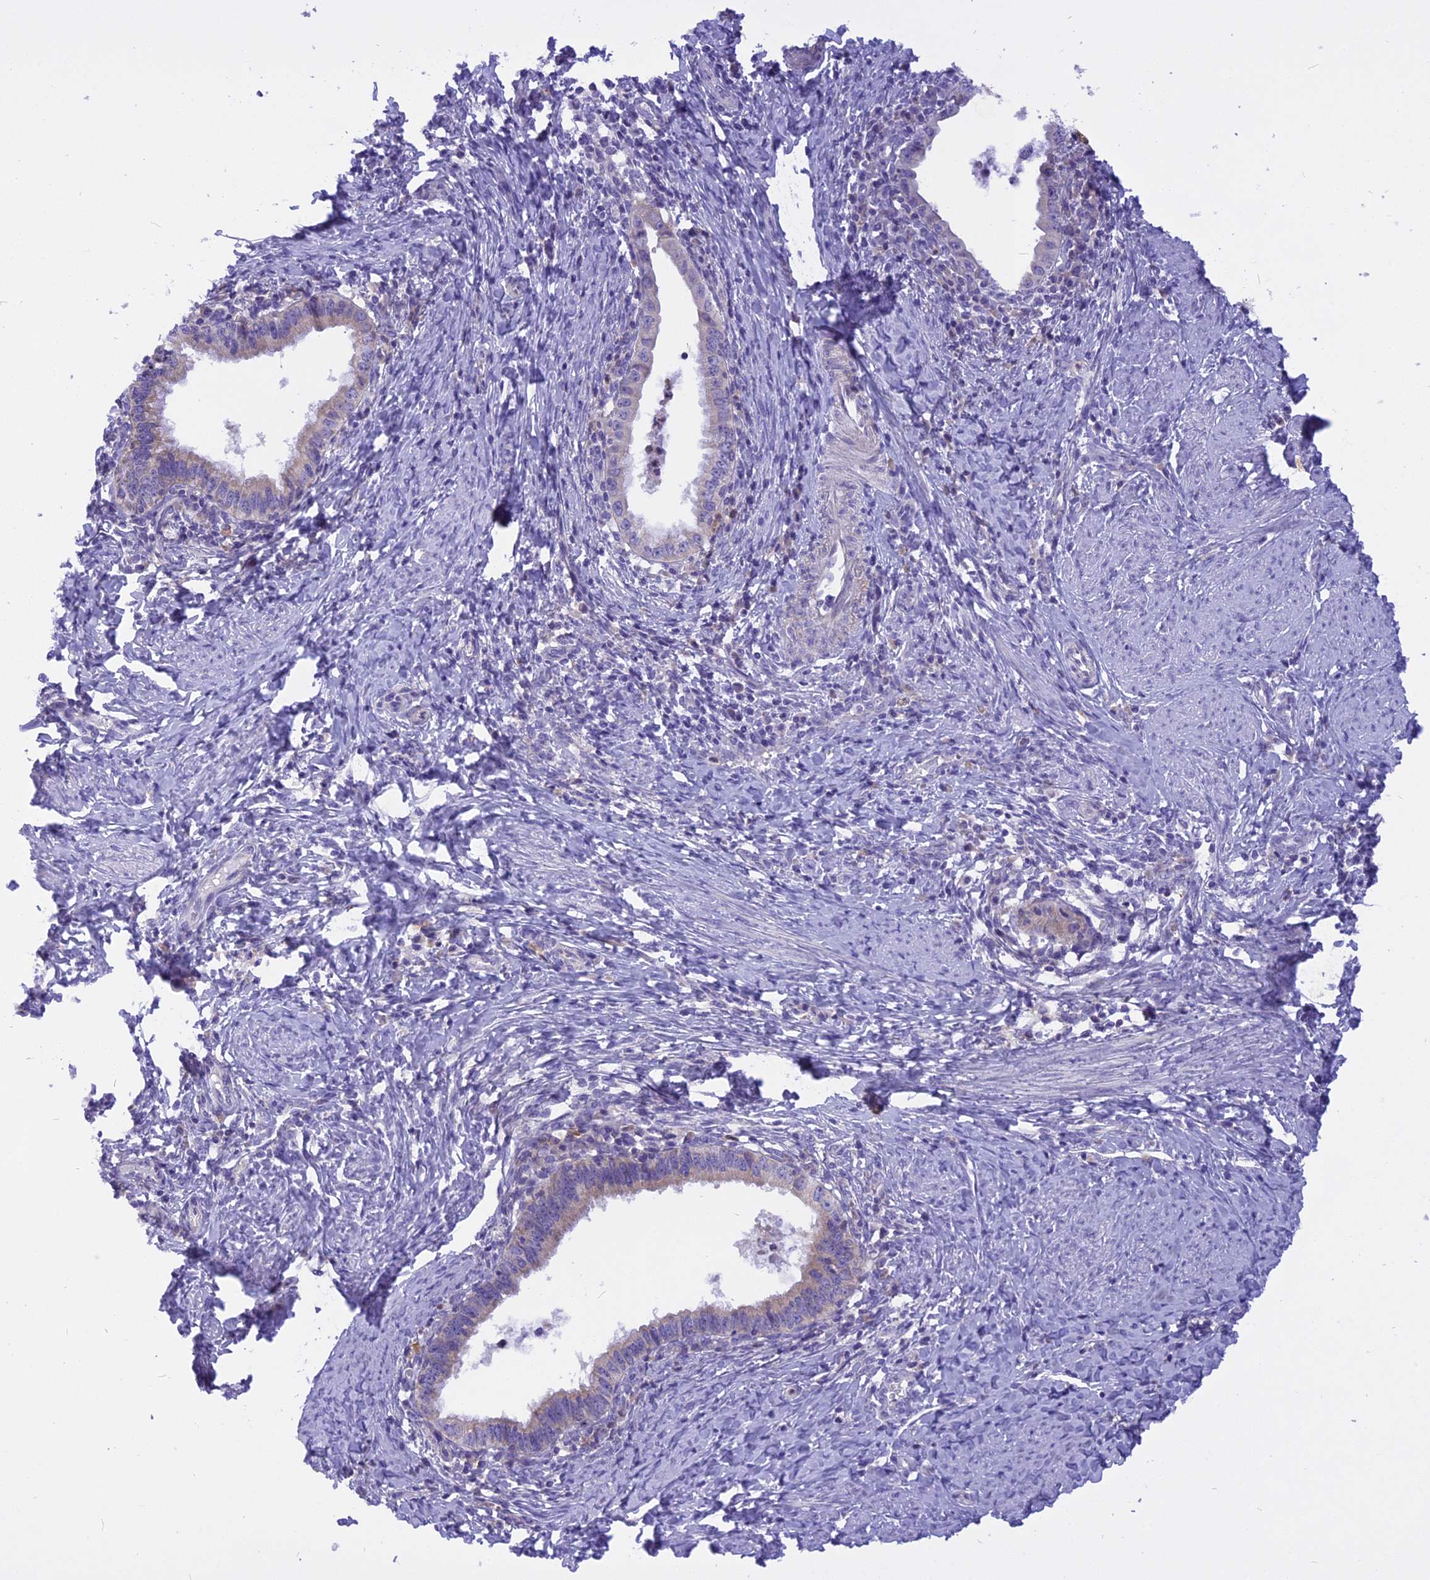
{"staining": {"intensity": "negative", "quantity": "none", "location": "none"}, "tissue": "cervical cancer", "cell_type": "Tumor cells", "image_type": "cancer", "snomed": [{"axis": "morphology", "description": "Adenocarcinoma, NOS"}, {"axis": "topography", "description": "Cervix"}], "caption": "Micrograph shows no protein staining in tumor cells of cervical cancer tissue. (DAB (3,3'-diaminobenzidine) IHC visualized using brightfield microscopy, high magnification).", "gene": "TRIM3", "patient": {"sex": "female", "age": 36}}